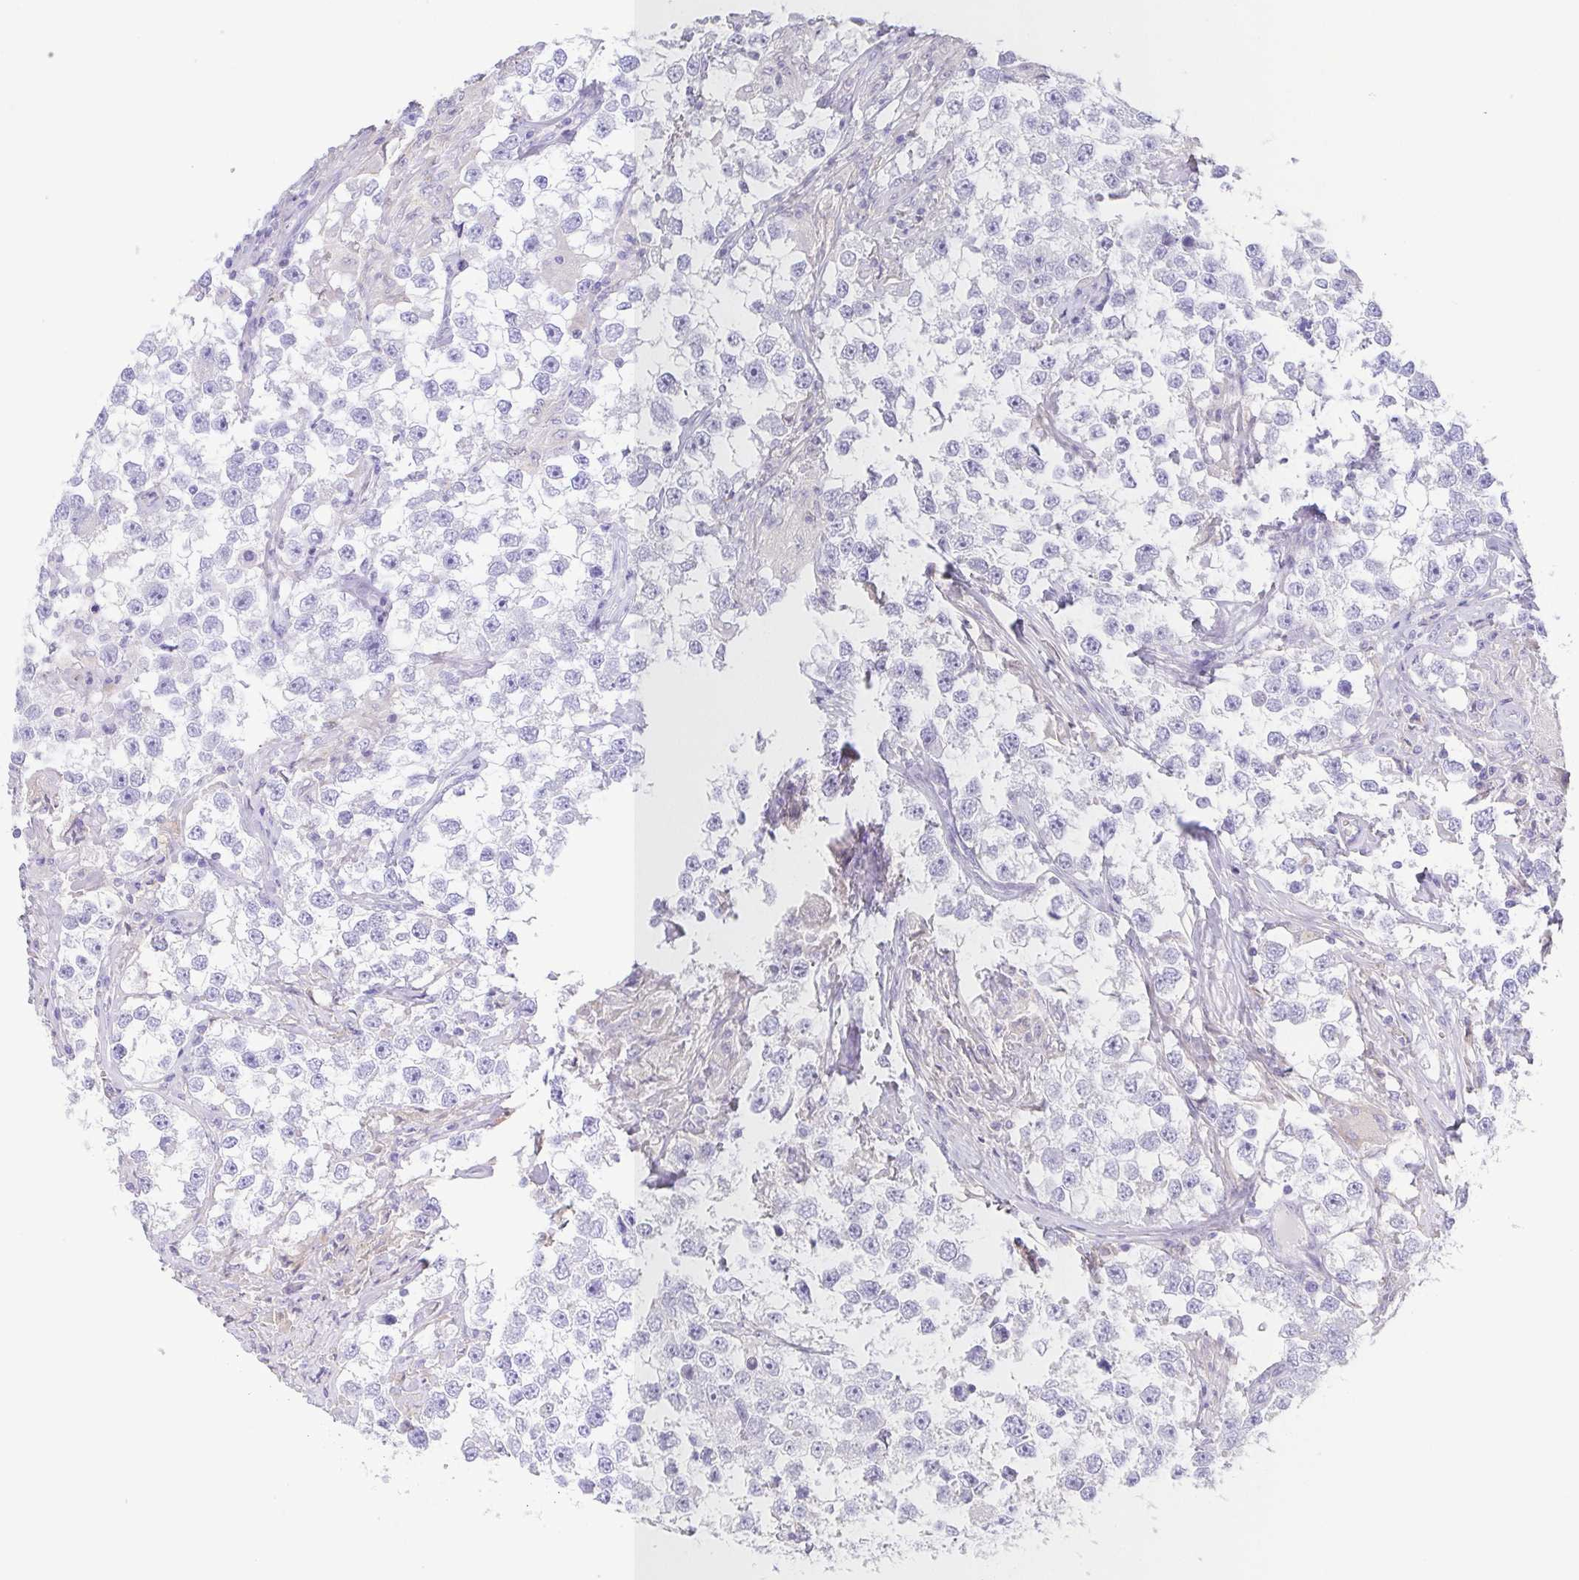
{"staining": {"intensity": "negative", "quantity": "none", "location": "none"}, "tissue": "testis cancer", "cell_type": "Tumor cells", "image_type": "cancer", "snomed": [{"axis": "morphology", "description": "Seminoma, NOS"}, {"axis": "topography", "description": "Testis"}], "caption": "IHC of human seminoma (testis) displays no expression in tumor cells.", "gene": "PKDREJ", "patient": {"sex": "male", "age": 46}}